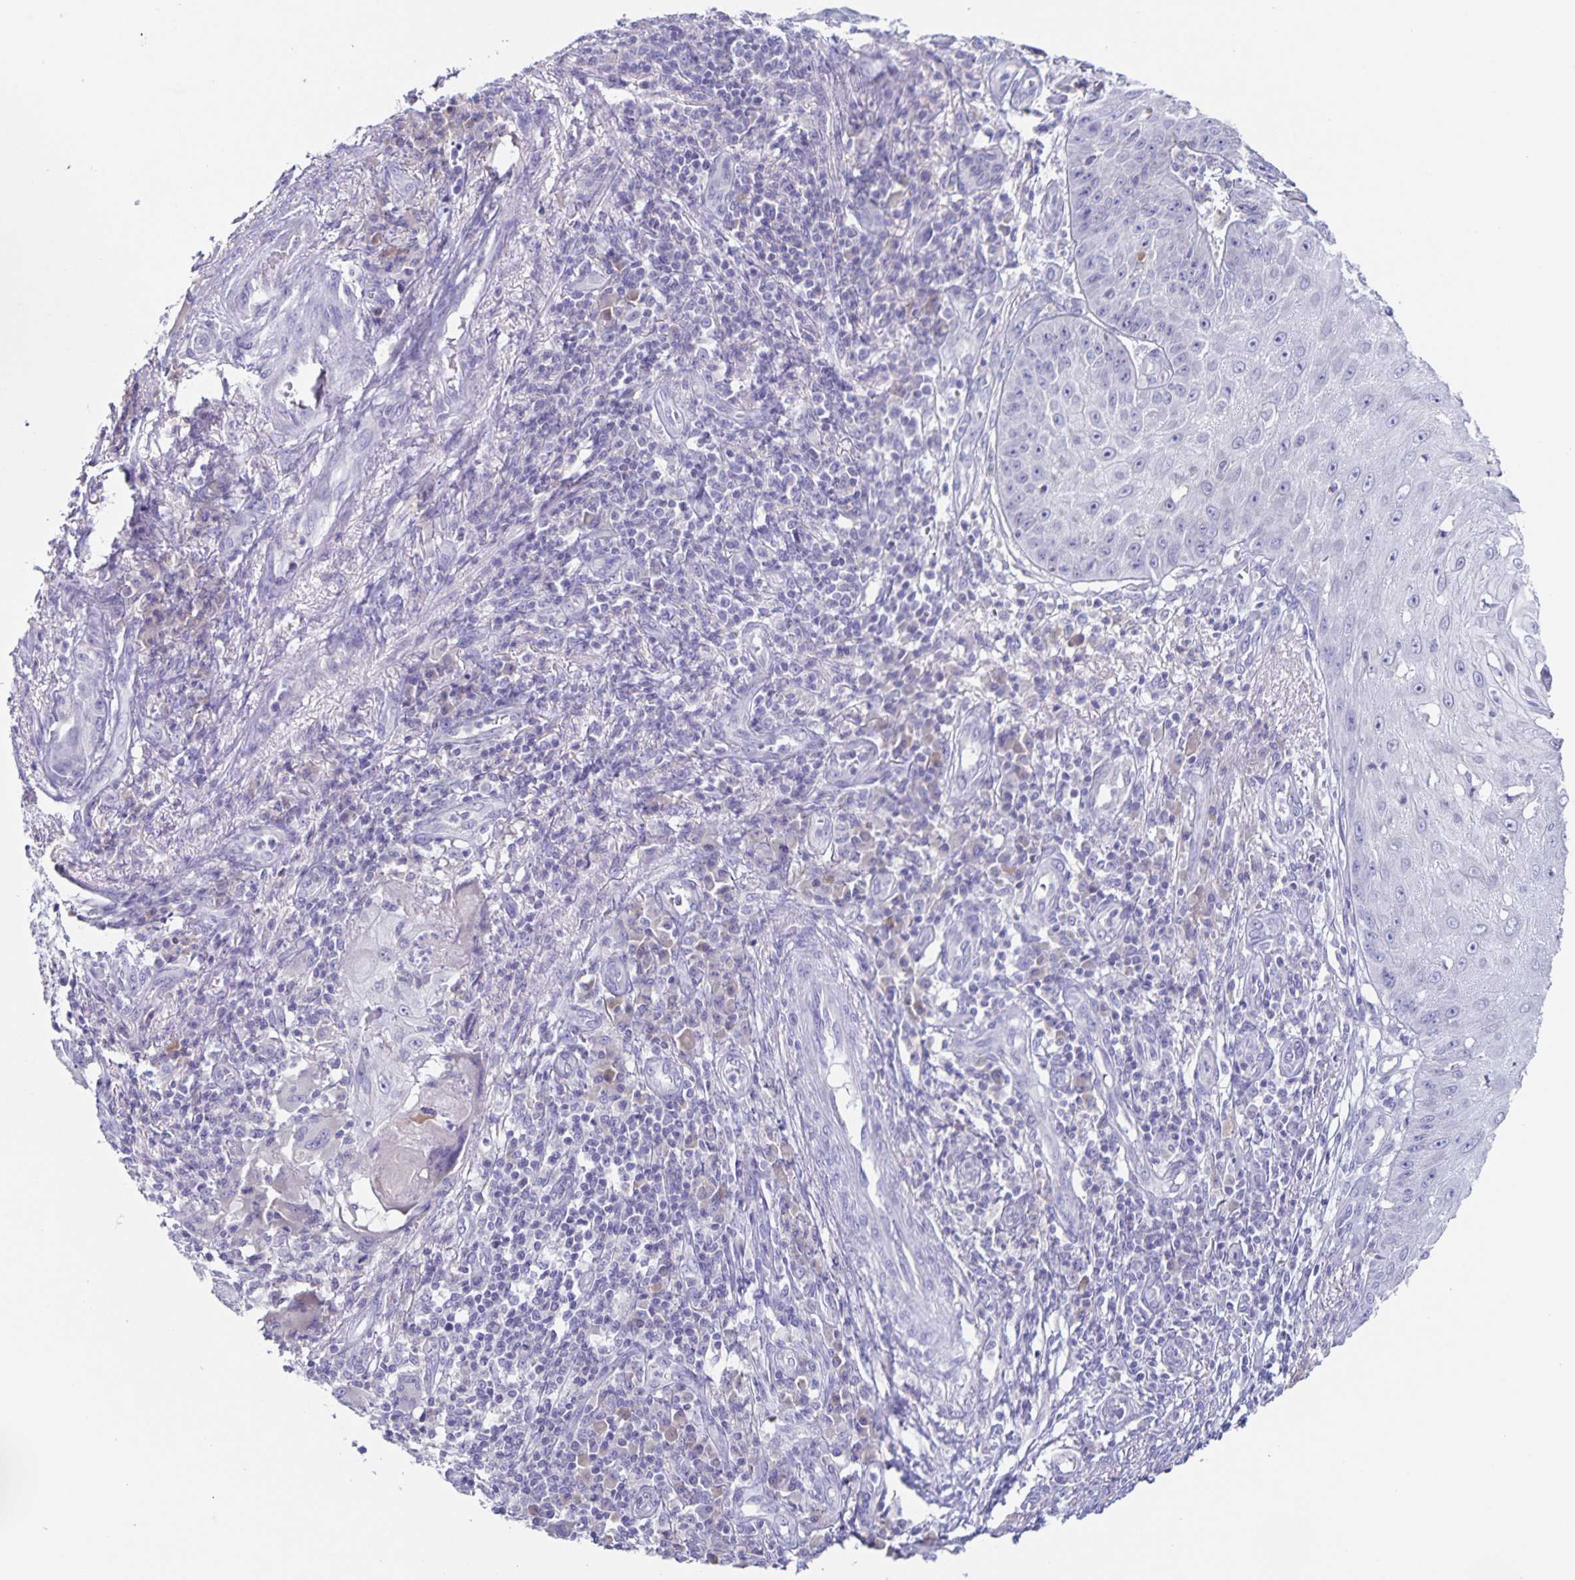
{"staining": {"intensity": "negative", "quantity": "none", "location": "none"}, "tissue": "skin cancer", "cell_type": "Tumor cells", "image_type": "cancer", "snomed": [{"axis": "morphology", "description": "Squamous cell carcinoma, NOS"}, {"axis": "topography", "description": "Skin"}], "caption": "An immunohistochemistry (IHC) image of squamous cell carcinoma (skin) is shown. There is no staining in tumor cells of squamous cell carcinoma (skin).", "gene": "RPL36A", "patient": {"sex": "male", "age": 70}}